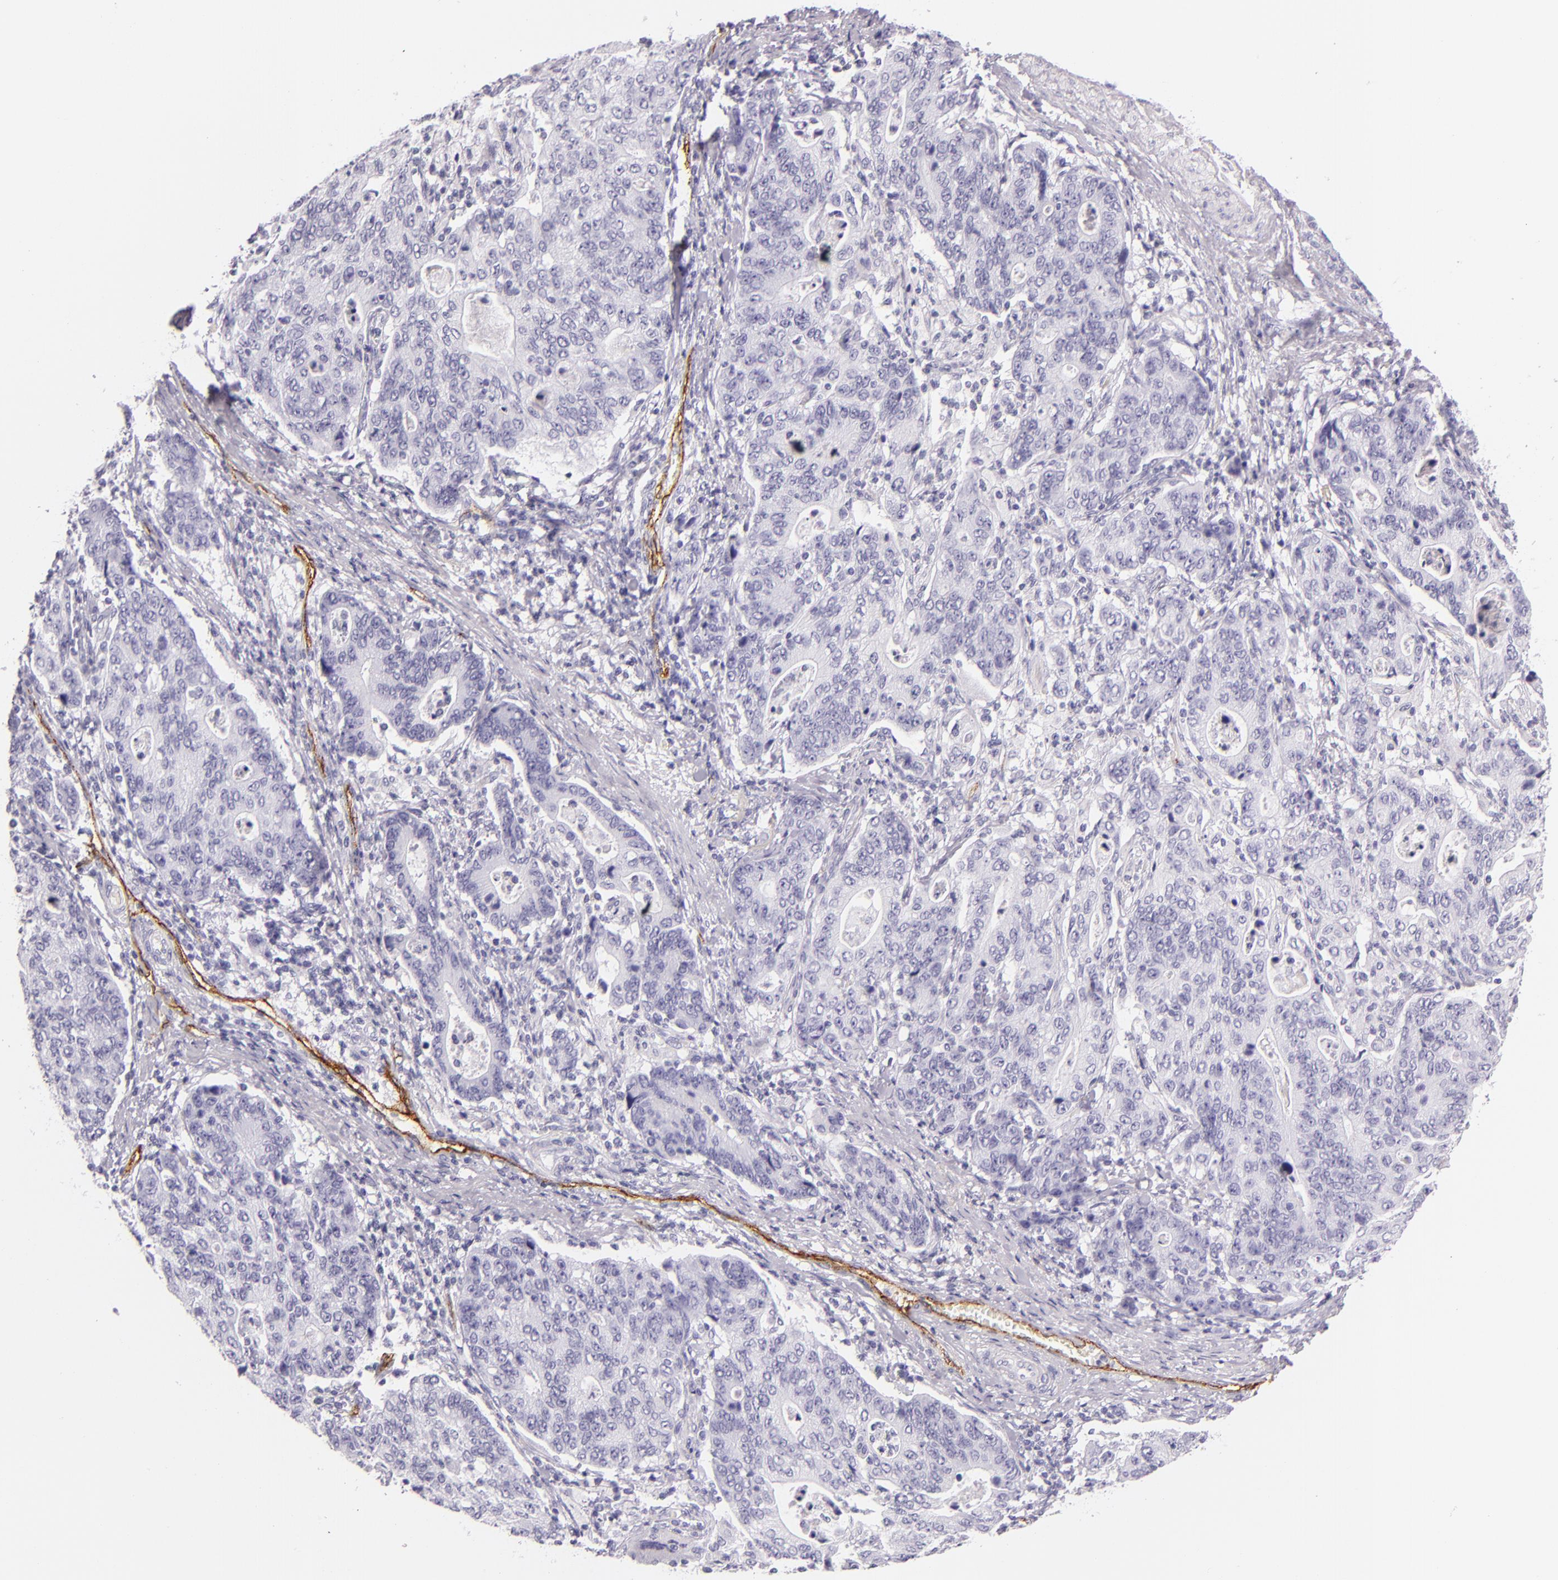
{"staining": {"intensity": "negative", "quantity": "none", "location": "none"}, "tissue": "stomach cancer", "cell_type": "Tumor cells", "image_type": "cancer", "snomed": [{"axis": "morphology", "description": "Adenocarcinoma, NOS"}, {"axis": "topography", "description": "Esophagus"}, {"axis": "topography", "description": "Stomach"}], "caption": "This is an immunohistochemistry histopathology image of stomach cancer (adenocarcinoma). There is no positivity in tumor cells.", "gene": "SELP", "patient": {"sex": "male", "age": 74}}